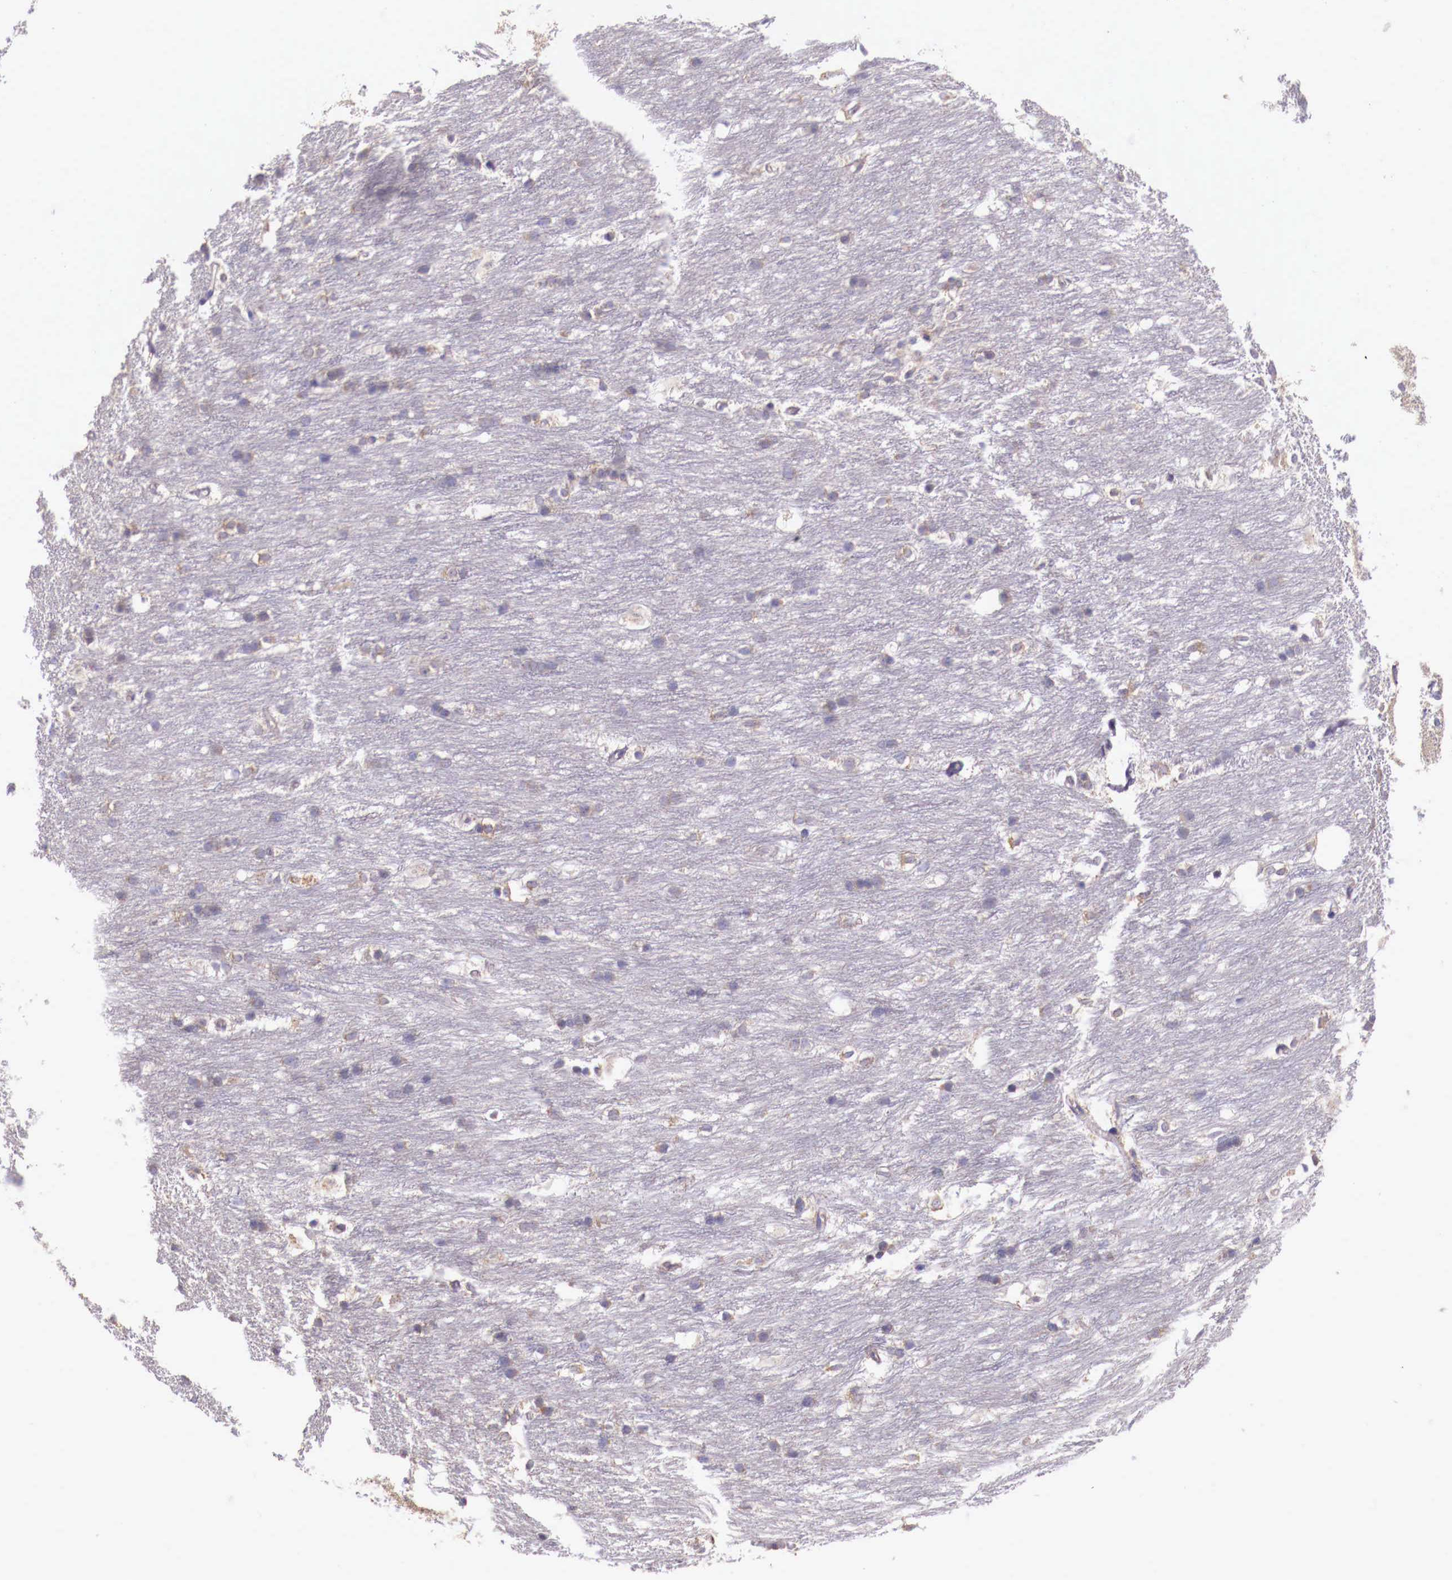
{"staining": {"intensity": "weak", "quantity": "25%-75%", "location": "cytoplasmic/membranous"}, "tissue": "caudate", "cell_type": "Glial cells", "image_type": "normal", "snomed": [{"axis": "morphology", "description": "Normal tissue, NOS"}, {"axis": "topography", "description": "Lateral ventricle wall"}], "caption": "Caudate stained for a protein exhibits weak cytoplasmic/membranous positivity in glial cells.", "gene": "GRIPAP1", "patient": {"sex": "female", "age": 19}}